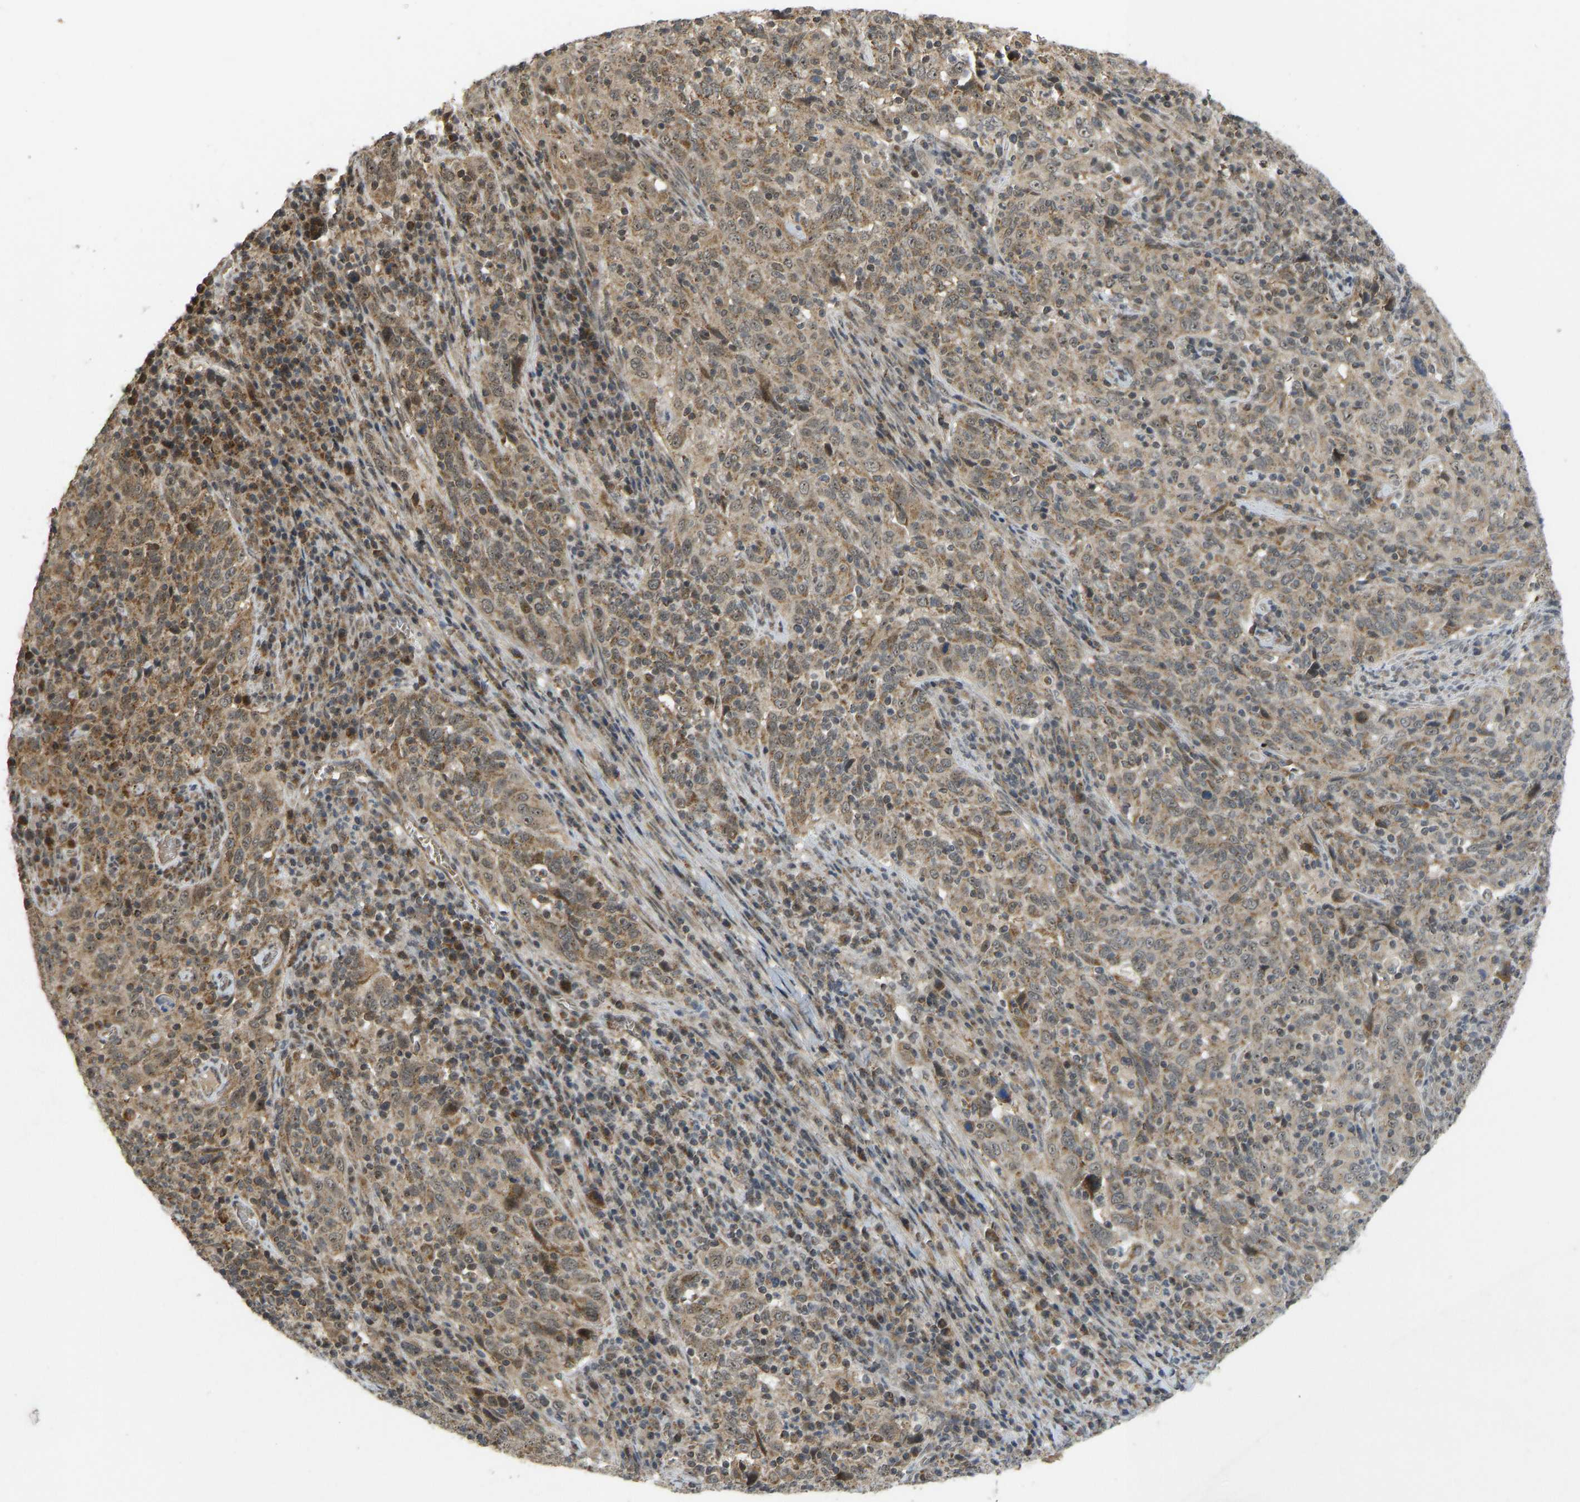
{"staining": {"intensity": "moderate", "quantity": ">75%", "location": "cytoplasmic/membranous"}, "tissue": "cervical cancer", "cell_type": "Tumor cells", "image_type": "cancer", "snomed": [{"axis": "morphology", "description": "Squamous cell carcinoma, NOS"}, {"axis": "topography", "description": "Cervix"}], "caption": "Protein expression analysis of cervical squamous cell carcinoma exhibits moderate cytoplasmic/membranous staining in approximately >75% of tumor cells.", "gene": "ACADS", "patient": {"sex": "female", "age": 46}}